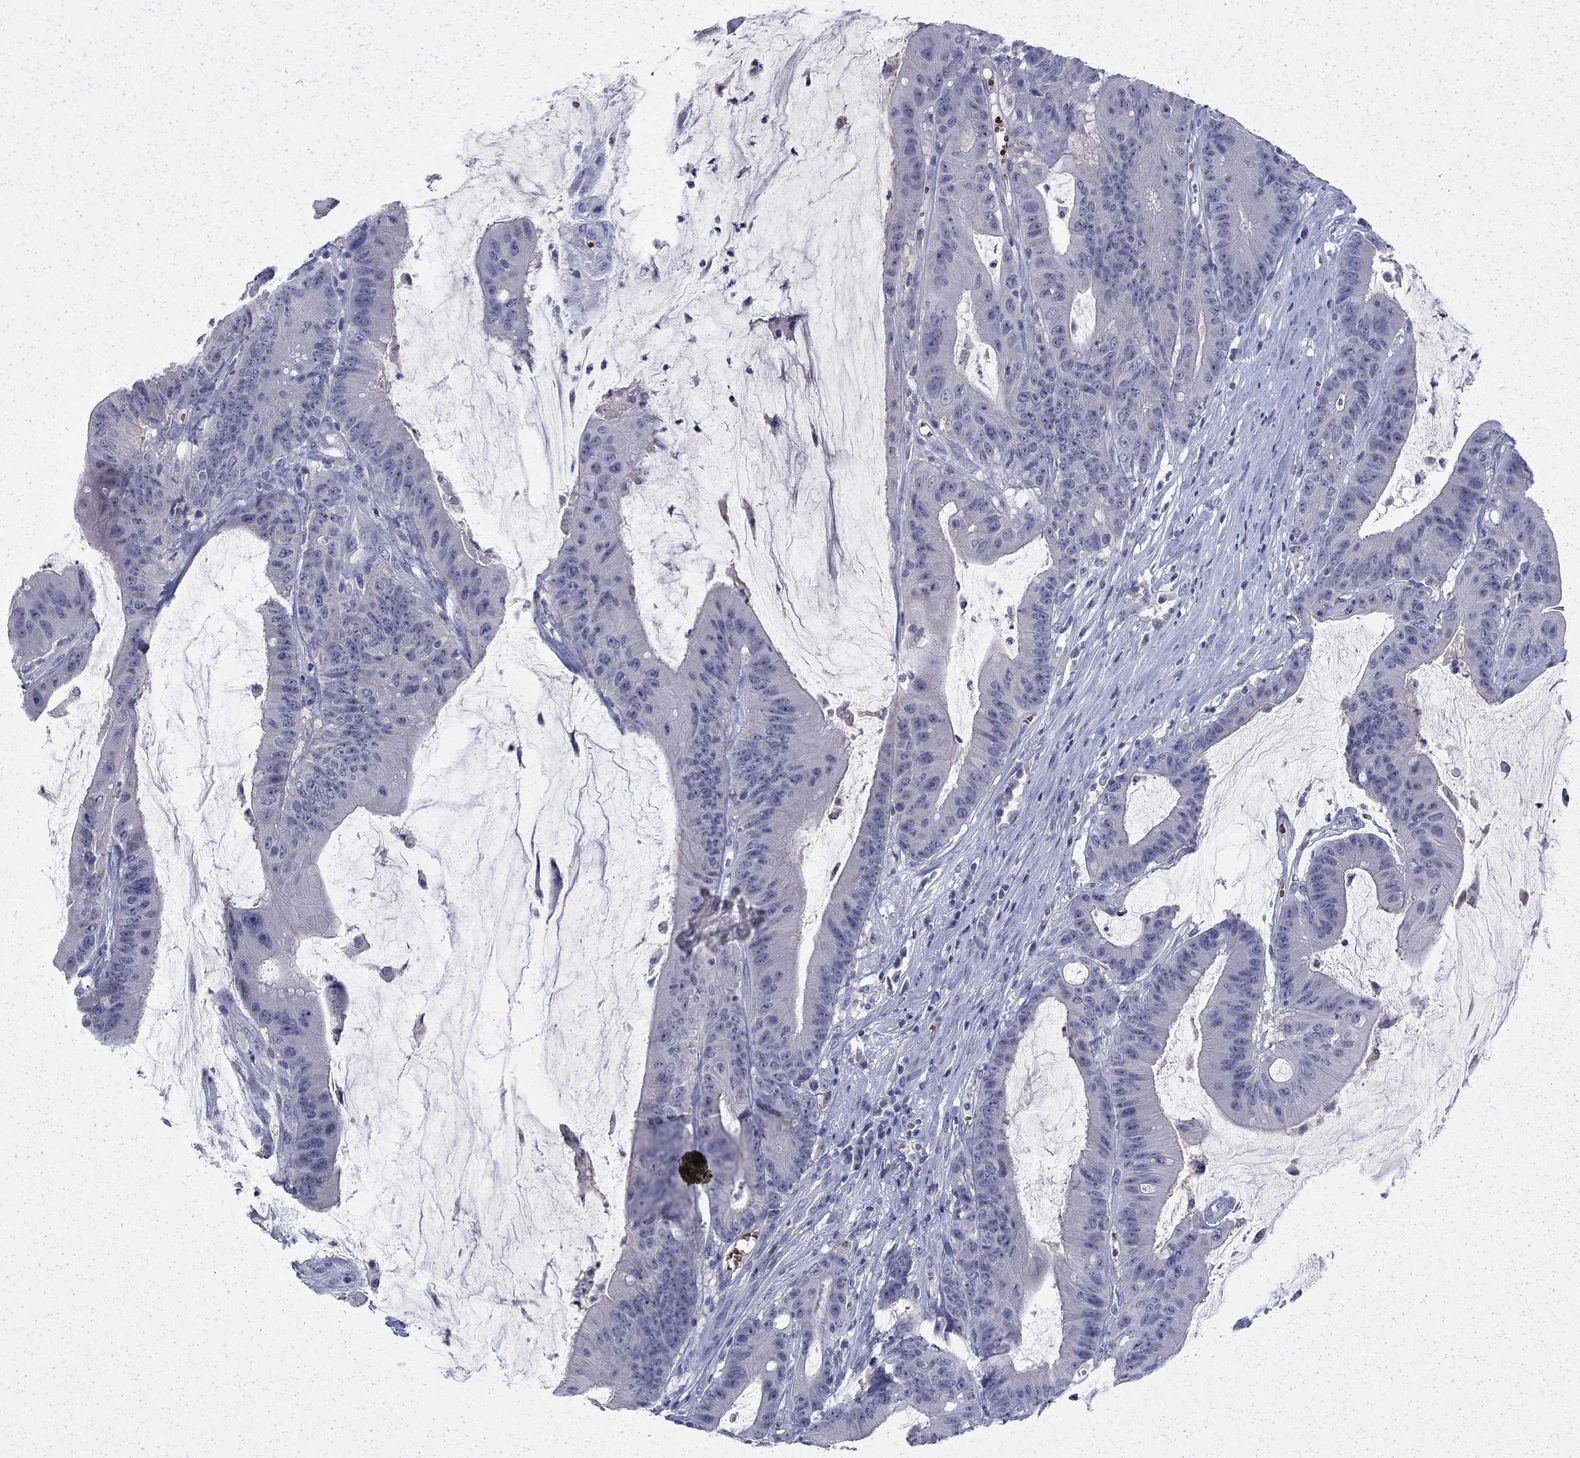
{"staining": {"intensity": "negative", "quantity": "none", "location": "none"}, "tissue": "colorectal cancer", "cell_type": "Tumor cells", "image_type": "cancer", "snomed": [{"axis": "morphology", "description": "Adenocarcinoma, NOS"}, {"axis": "topography", "description": "Colon"}], "caption": "There is no significant positivity in tumor cells of colorectal cancer (adenocarcinoma).", "gene": "ENPP6", "patient": {"sex": "female", "age": 69}}